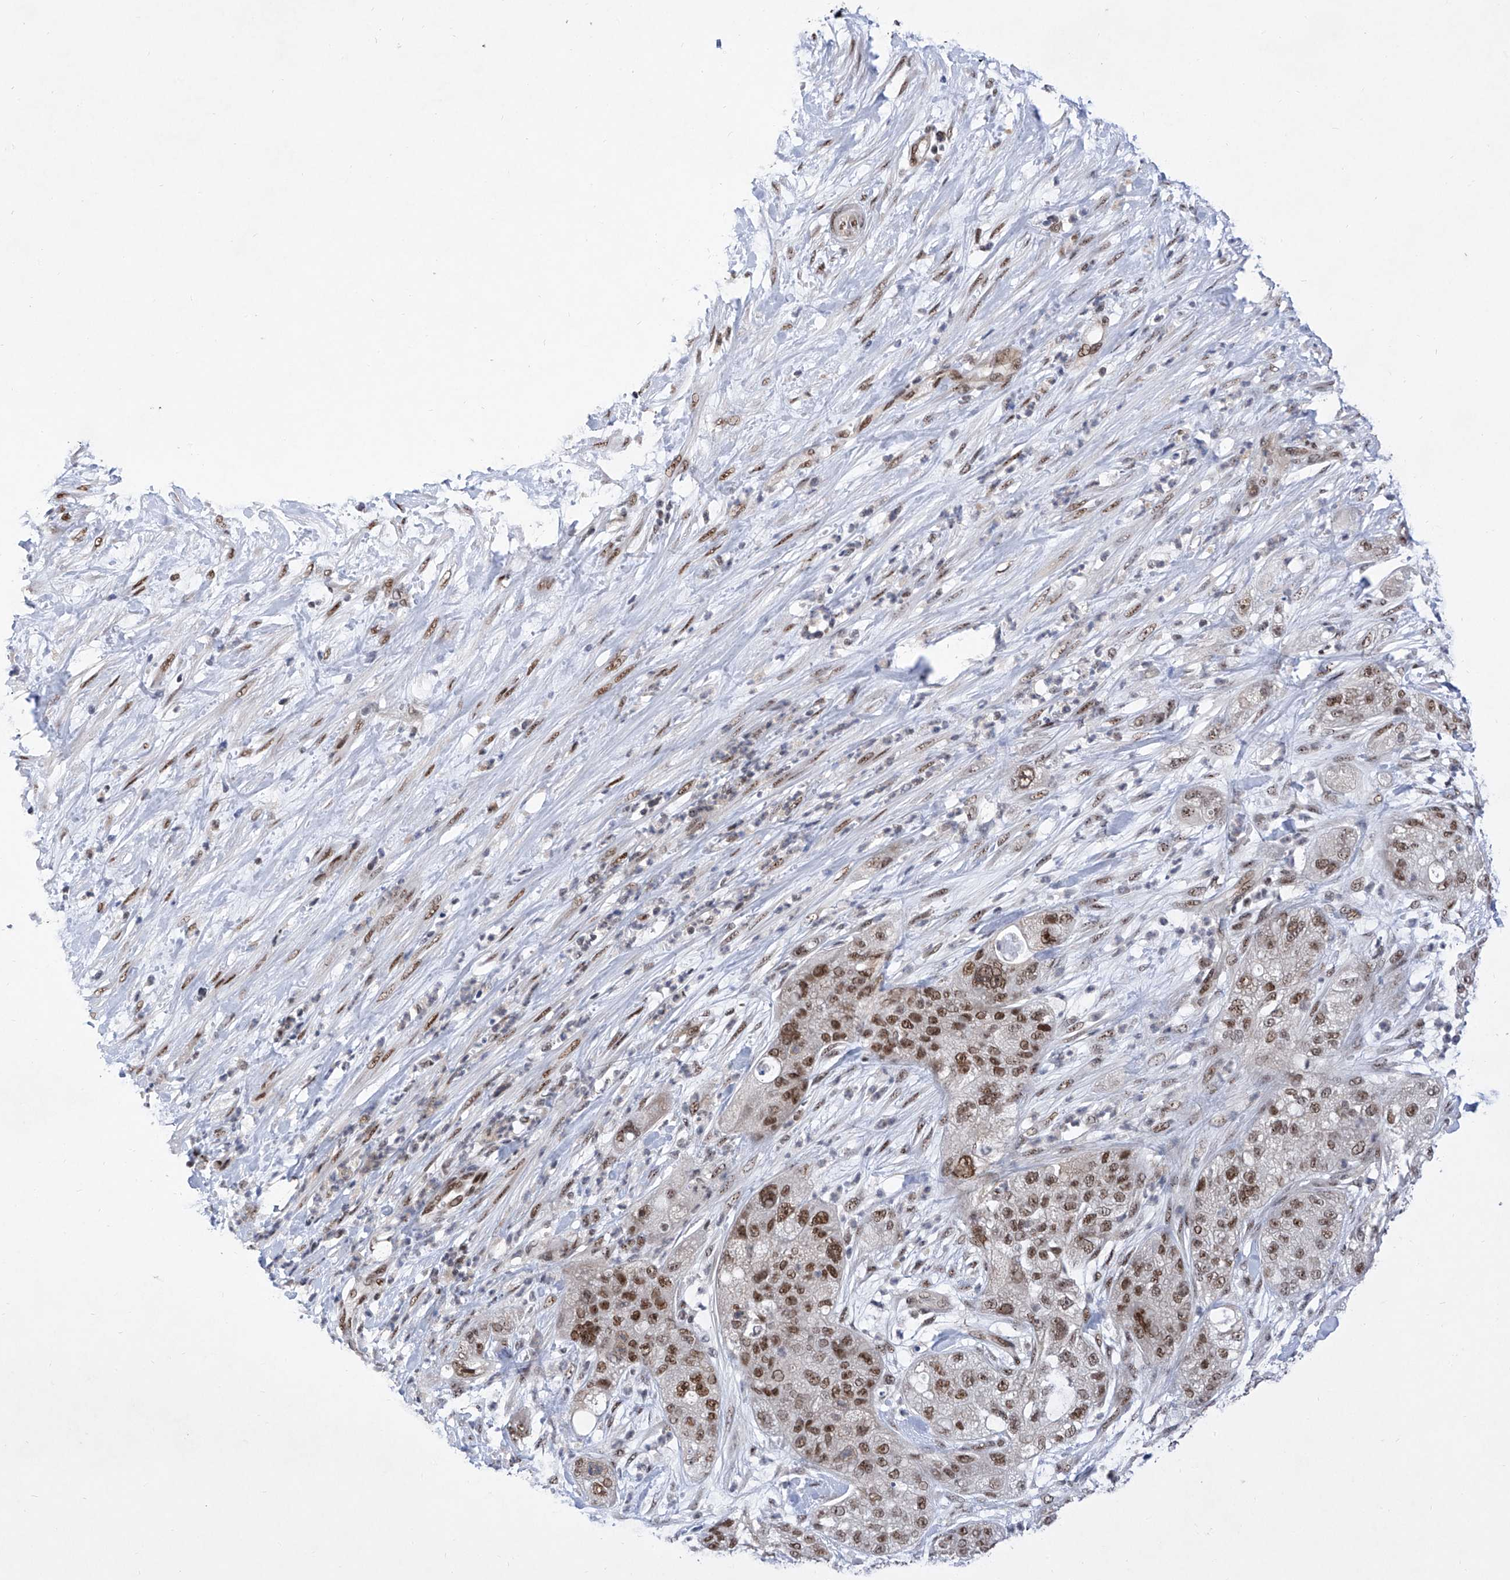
{"staining": {"intensity": "moderate", "quantity": ">75%", "location": "nuclear"}, "tissue": "pancreatic cancer", "cell_type": "Tumor cells", "image_type": "cancer", "snomed": [{"axis": "morphology", "description": "Adenocarcinoma, NOS"}, {"axis": "topography", "description": "Pancreas"}], "caption": "IHC image of pancreatic adenocarcinoma stained for a protein (brown), which shows medium levels of moderate nuclear staining in about >75% of tumor cells.", "gene": "RAD54L", "patient": {"sex": "female", "age": 78}}